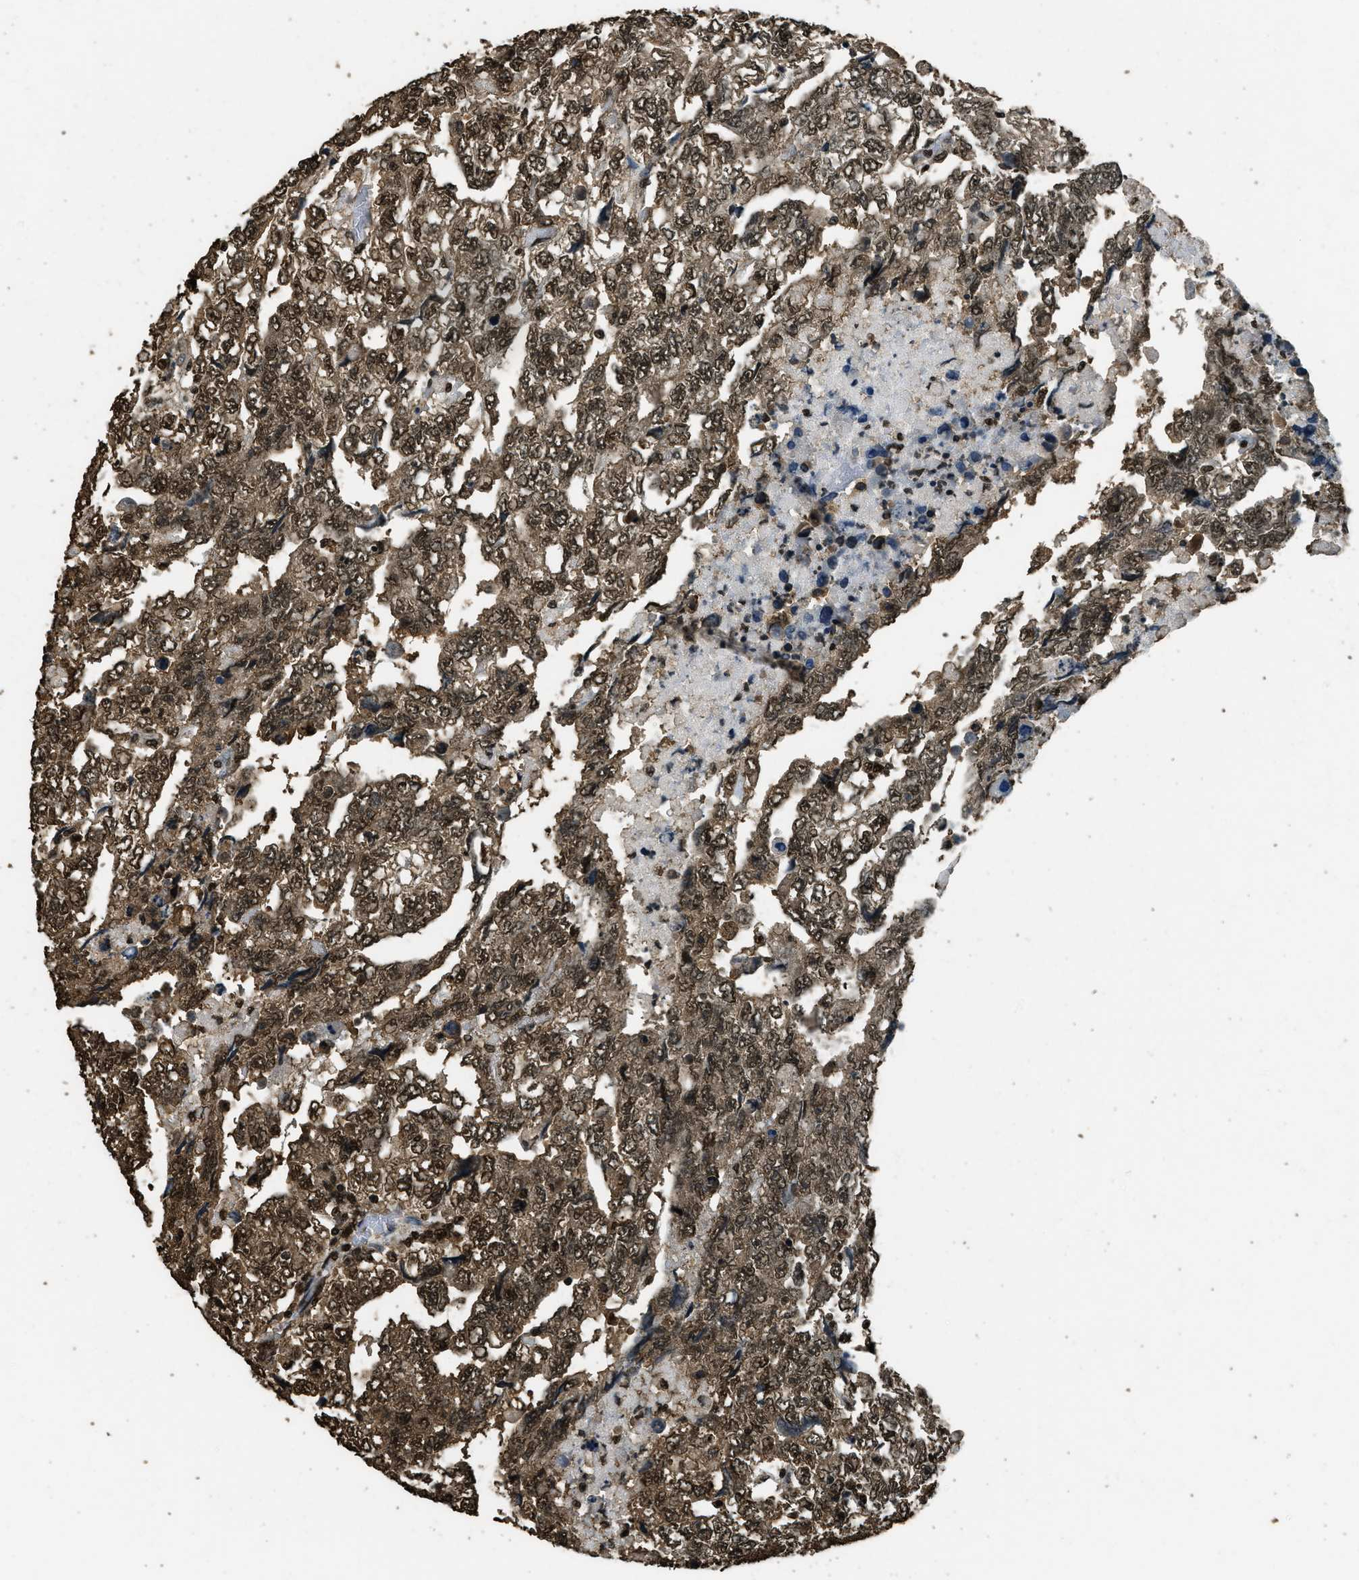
{"staining": {"intensity": "strong", "quantity": ">75%", "location": "cytoplasmic/membranous,nuclear"}, "tissue": "testis cancer", "cell_type": "Tumor cells", "image_type": "cancer", "snomed": [{"axis": "morphology", "description": "Carcinoma, Embryonal, NOS"}, {"axis": "topography", "description": "Testis"}], "caption": "A micrograph of human testis embryonal carcinoma stained for a protein displays strong cytoplasmic/membranous and nuclear brown staining in tumor cells. (Brightfield microscopy of DAB IHC at high magnification).", "gene": "MYB", "patient": {"sex": "male", "age": 36}}